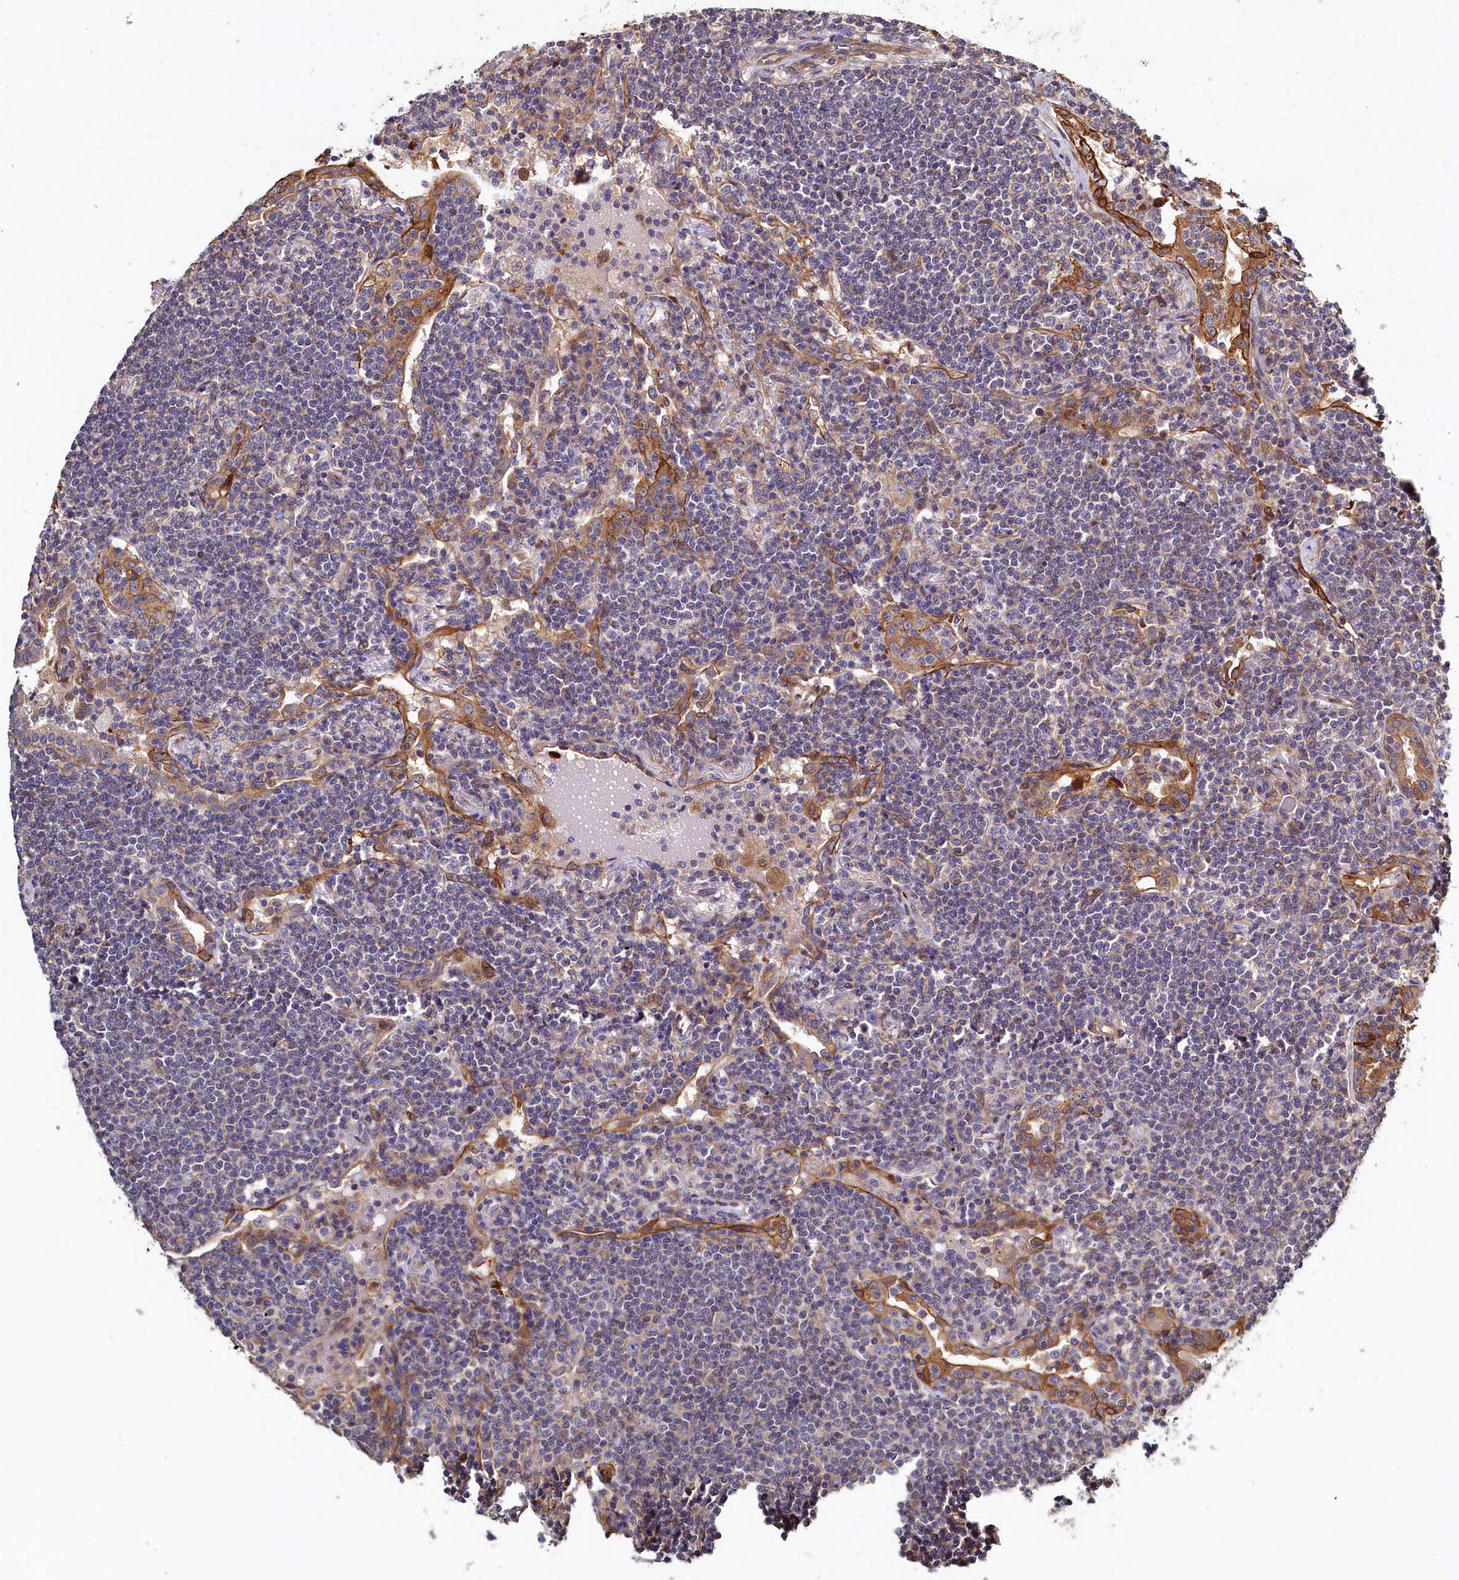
{"staining": {"intensity": "negative", "quantity": "none", "location": "none"}, "tissue": "lymphoma", "cell_type": "Tumor cells", "image_type": "cancer", "snomed": [{"axis": "morphology", "description": "Malignant lymphoma, non-Hodgkin's type, Low grade"}, {"axis": "topography", "description": "Lung"}], "caption": "Immunohistochemistry image of human low-grade malignant lymphoma, non-Hodgkin's type stained for a protein (brown), which reveals no positivity in tumor cells. (DAB immunohistochemistry (IHC), high magnification).", "gene": "ATXN2L", "patient": {"sex": "female", "age": 71}}